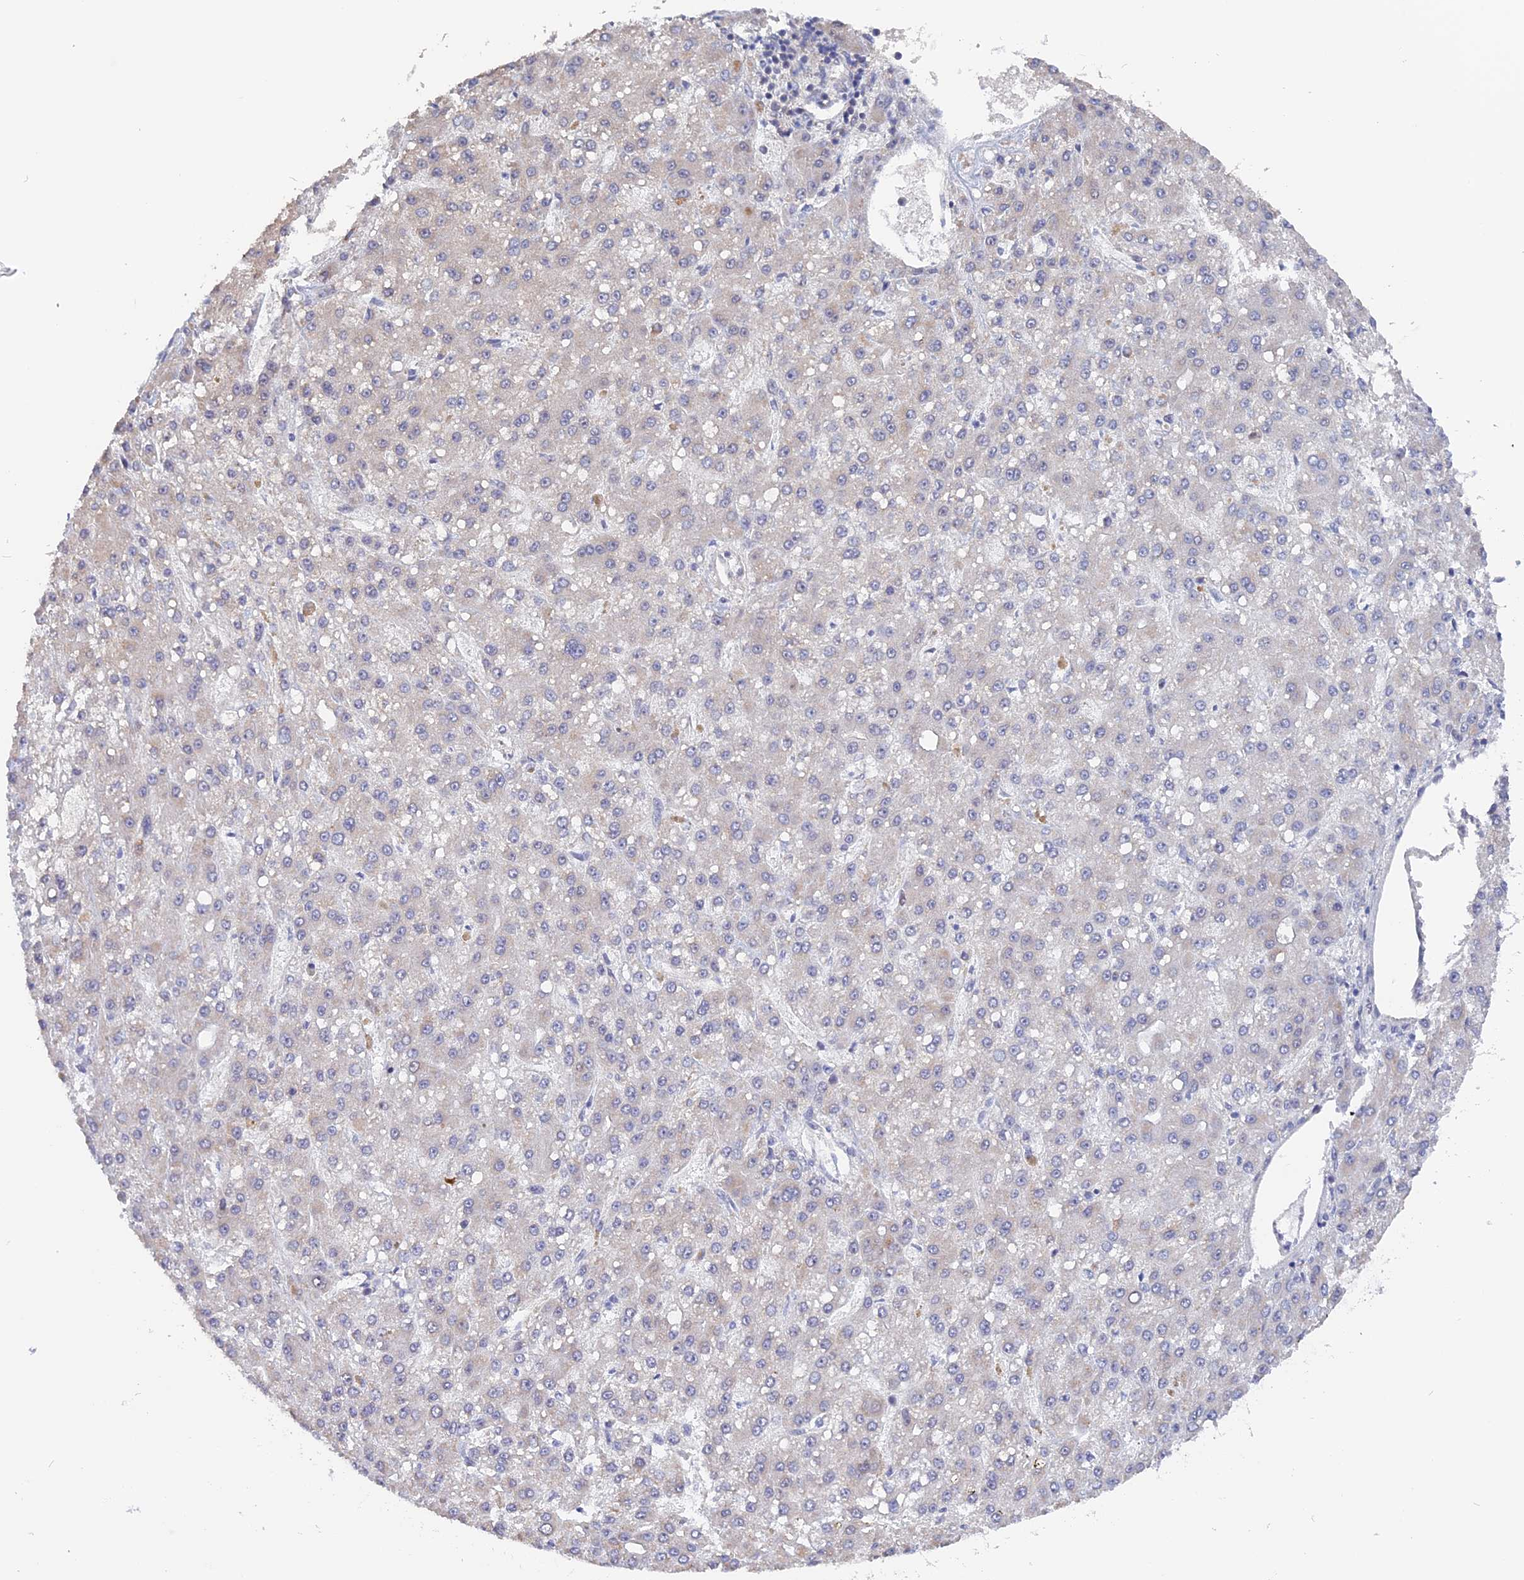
{"staining": {"intensity": "weak", "quantity": "<25%", "location": "nuclear"}, "tissue": "liver cancer", "cell_type": "Tumor cells", "image_type": "cancer", "snomed": [{"axis": "morphology", "description": "Carcinoma, Hepatocellular, NOS"}, {"axis": "topography", "description": "Liver"}], "caption": "Liver cancer (hepatocellular carcinoma) was stained to show a protein in brown. There is no significant positivity in tumor cells. Nuclei are stained in blue.", "gene": "RFC5", "patient": {"sex": "male", "age": 67}}